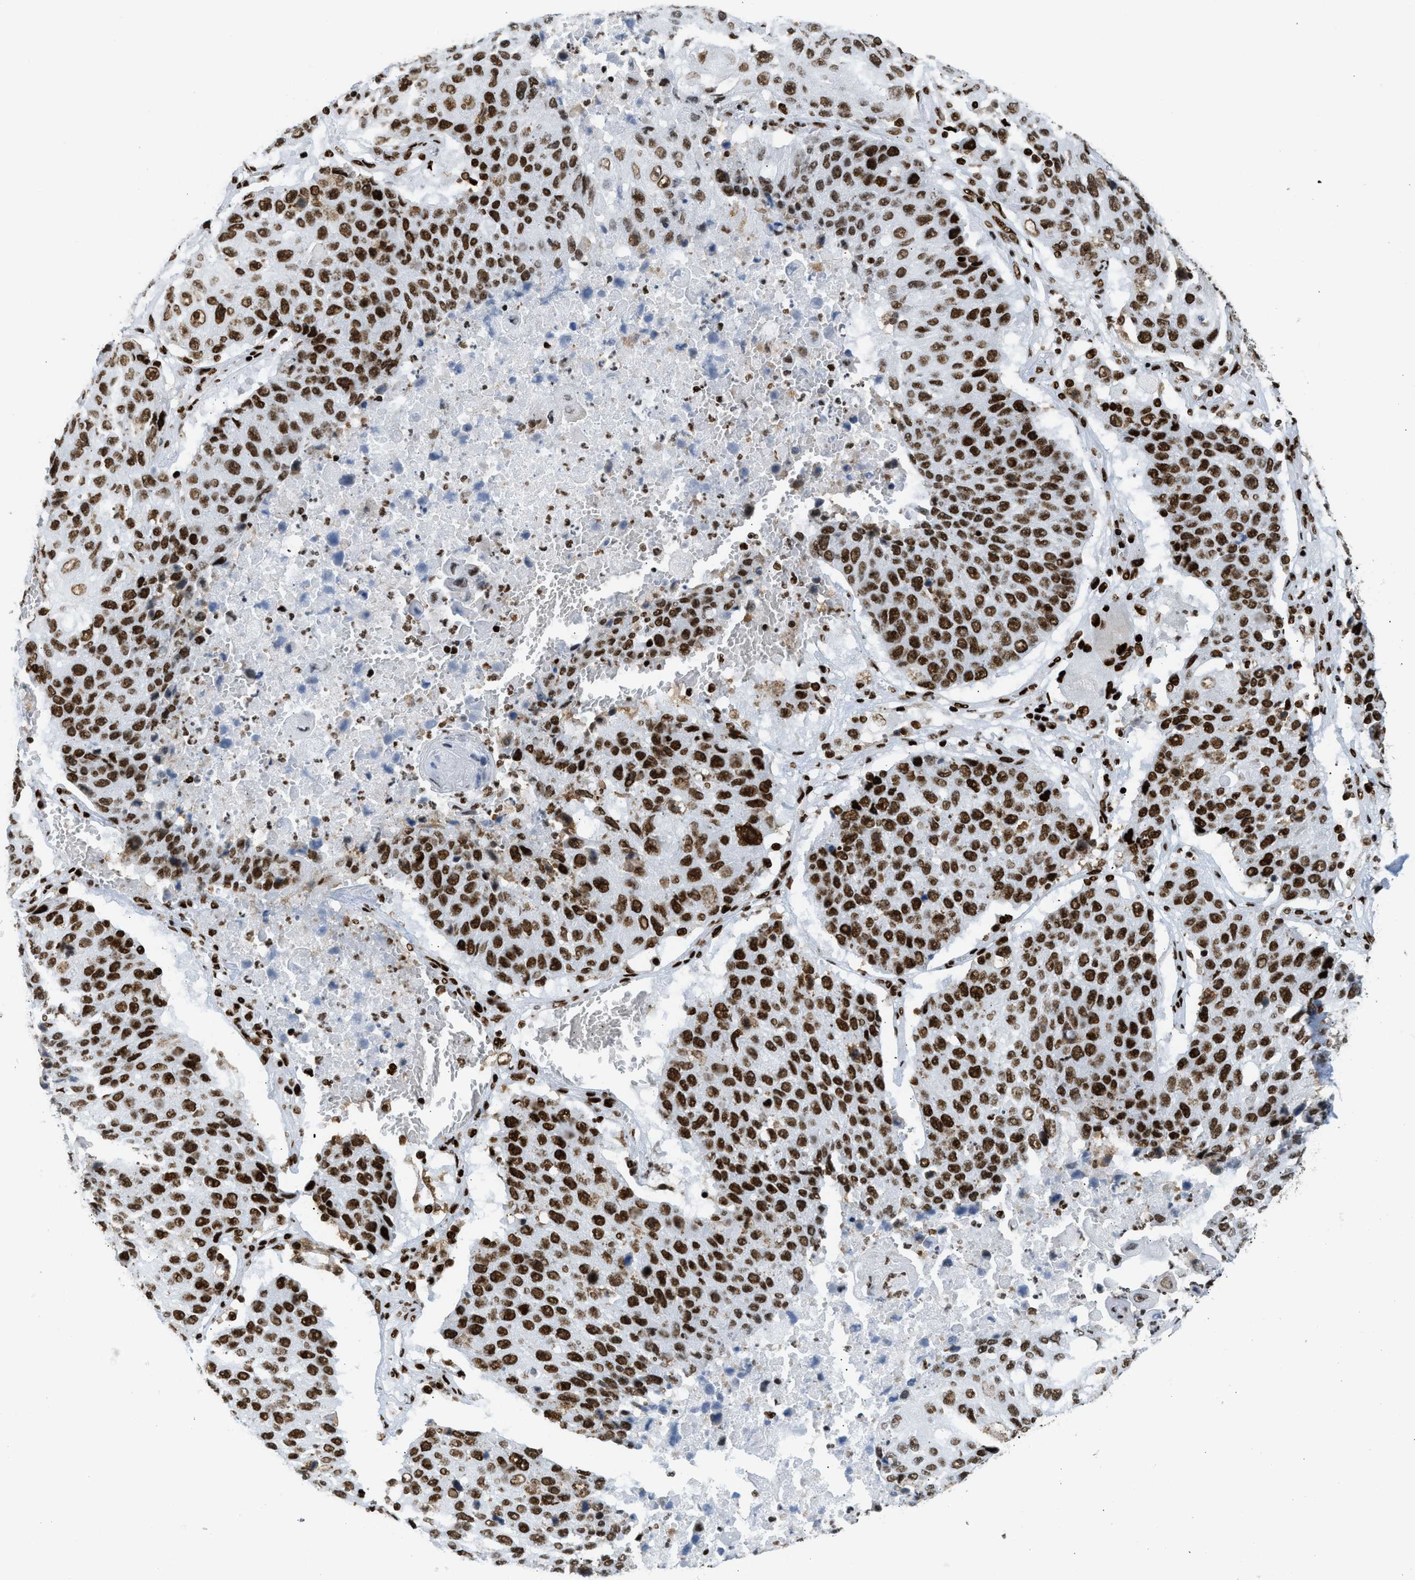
{"staining": {"intensity": "strong", "quantity": ">75%", "location": "nuclear"}, "tissue": "lung cancer", "cell_type": "Tumor cells", "image_type": "cancer", "snomed": [{"axis": "morphology", "description": "Squamous cell carcinoma, NOS"}, {"axis": "topography", "description": "Lung"}], "caption": "Lung squamous cell carcinoma tissue demonstrates strong nuclear positivity in approximately >75% of tumor cells, visualized by immunohistochemistry.", "gene": "PIF1", "patient": {"sex": "male", "age": 61}}